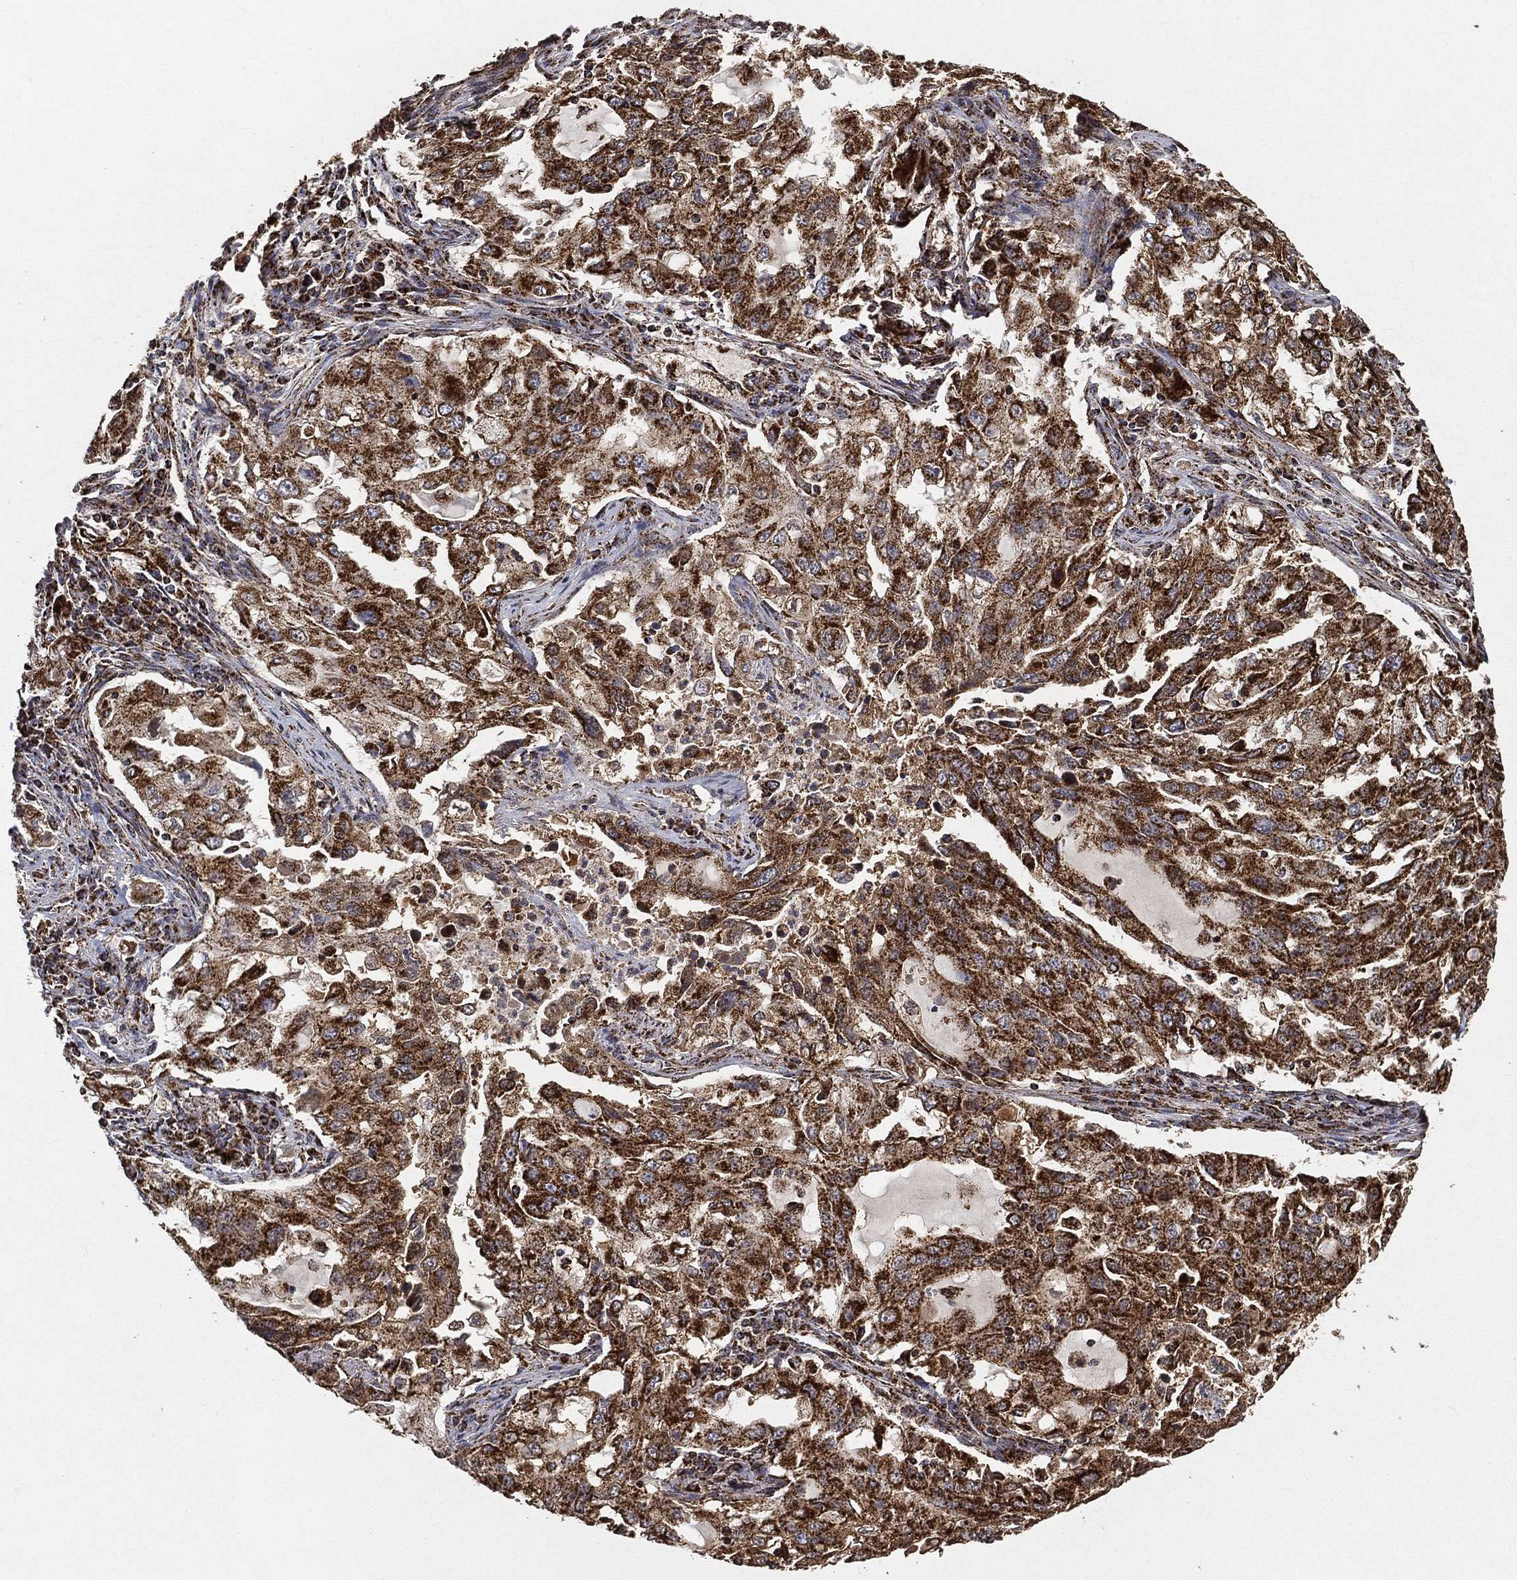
{"staining": {"intensity": "strong", "quantity": ">75%", "location": "cytoplasmic/membranous"}, "tissue": "lung cancer", "cell_type": "Tumor cells", "image_type": "cancer", "snomed": [{"axis": "morphology", "description": "Adenocarcinoma, NOS"}, {"axis": "topography", "description": "Lung"}], "caption": "Immunohistochemical staining of adenocarcinoma (lung) displays strong cytoplasmic/membranous protein expression in approximately >75% of tumor cells.", "gene": "SLC38A7", "patient": {"sex": "female", "age": 61}}